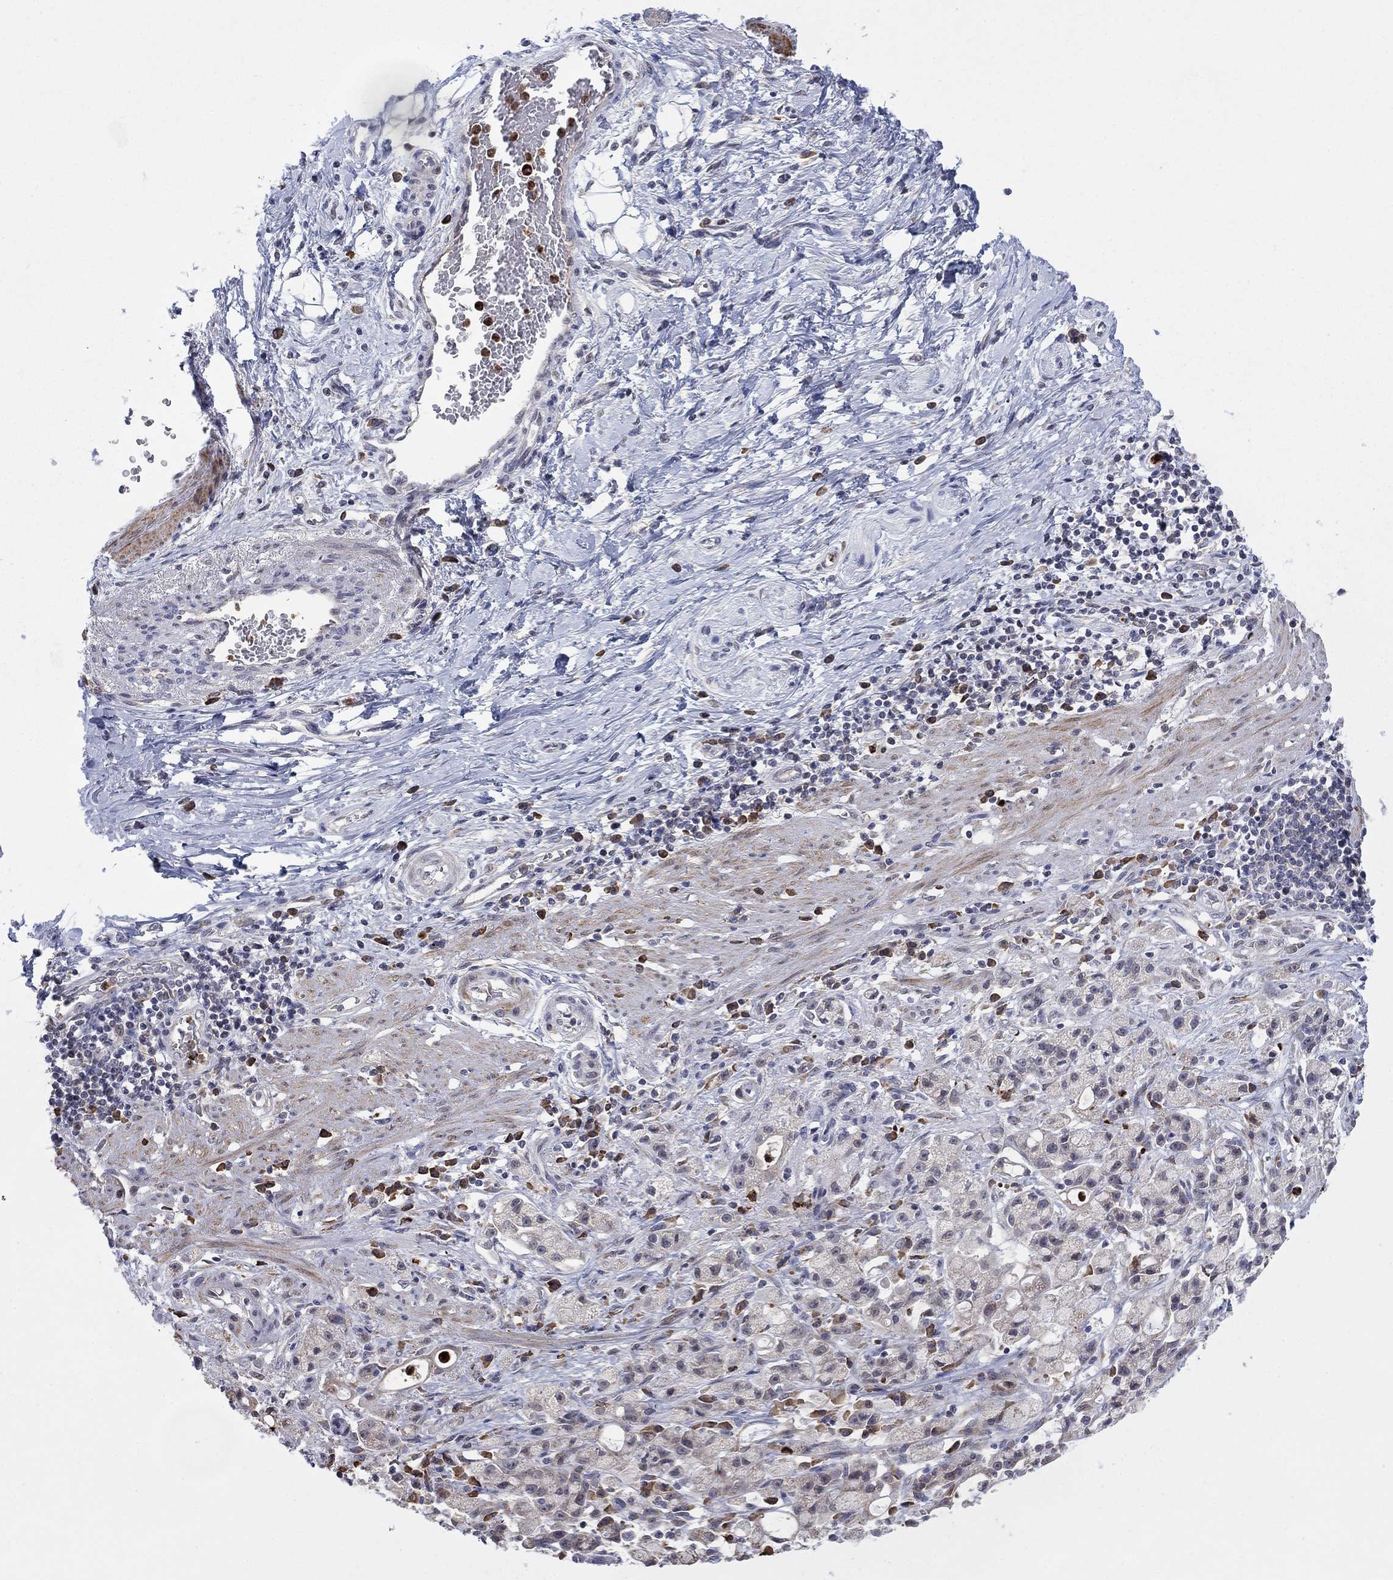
{"staining": {"intensity": "negative", "quantity": "none", "location": "none"}, "tissue": "stomach cancer", "cell_type": "Tumor cells", "image_type": "cancer", "snomed": [{"axis": "morphology", "description": "Adenocarcinoma, NOS"}, {"axis": "topography", "description": "Stomach"}], "caption": "Stomach adenocarcinoma stained for a protein using immunohistochemistry (IHC) reveals no expression tumor cells.", "gene": "MTRFR", "patient": {"sex": "male", "age": 58}}